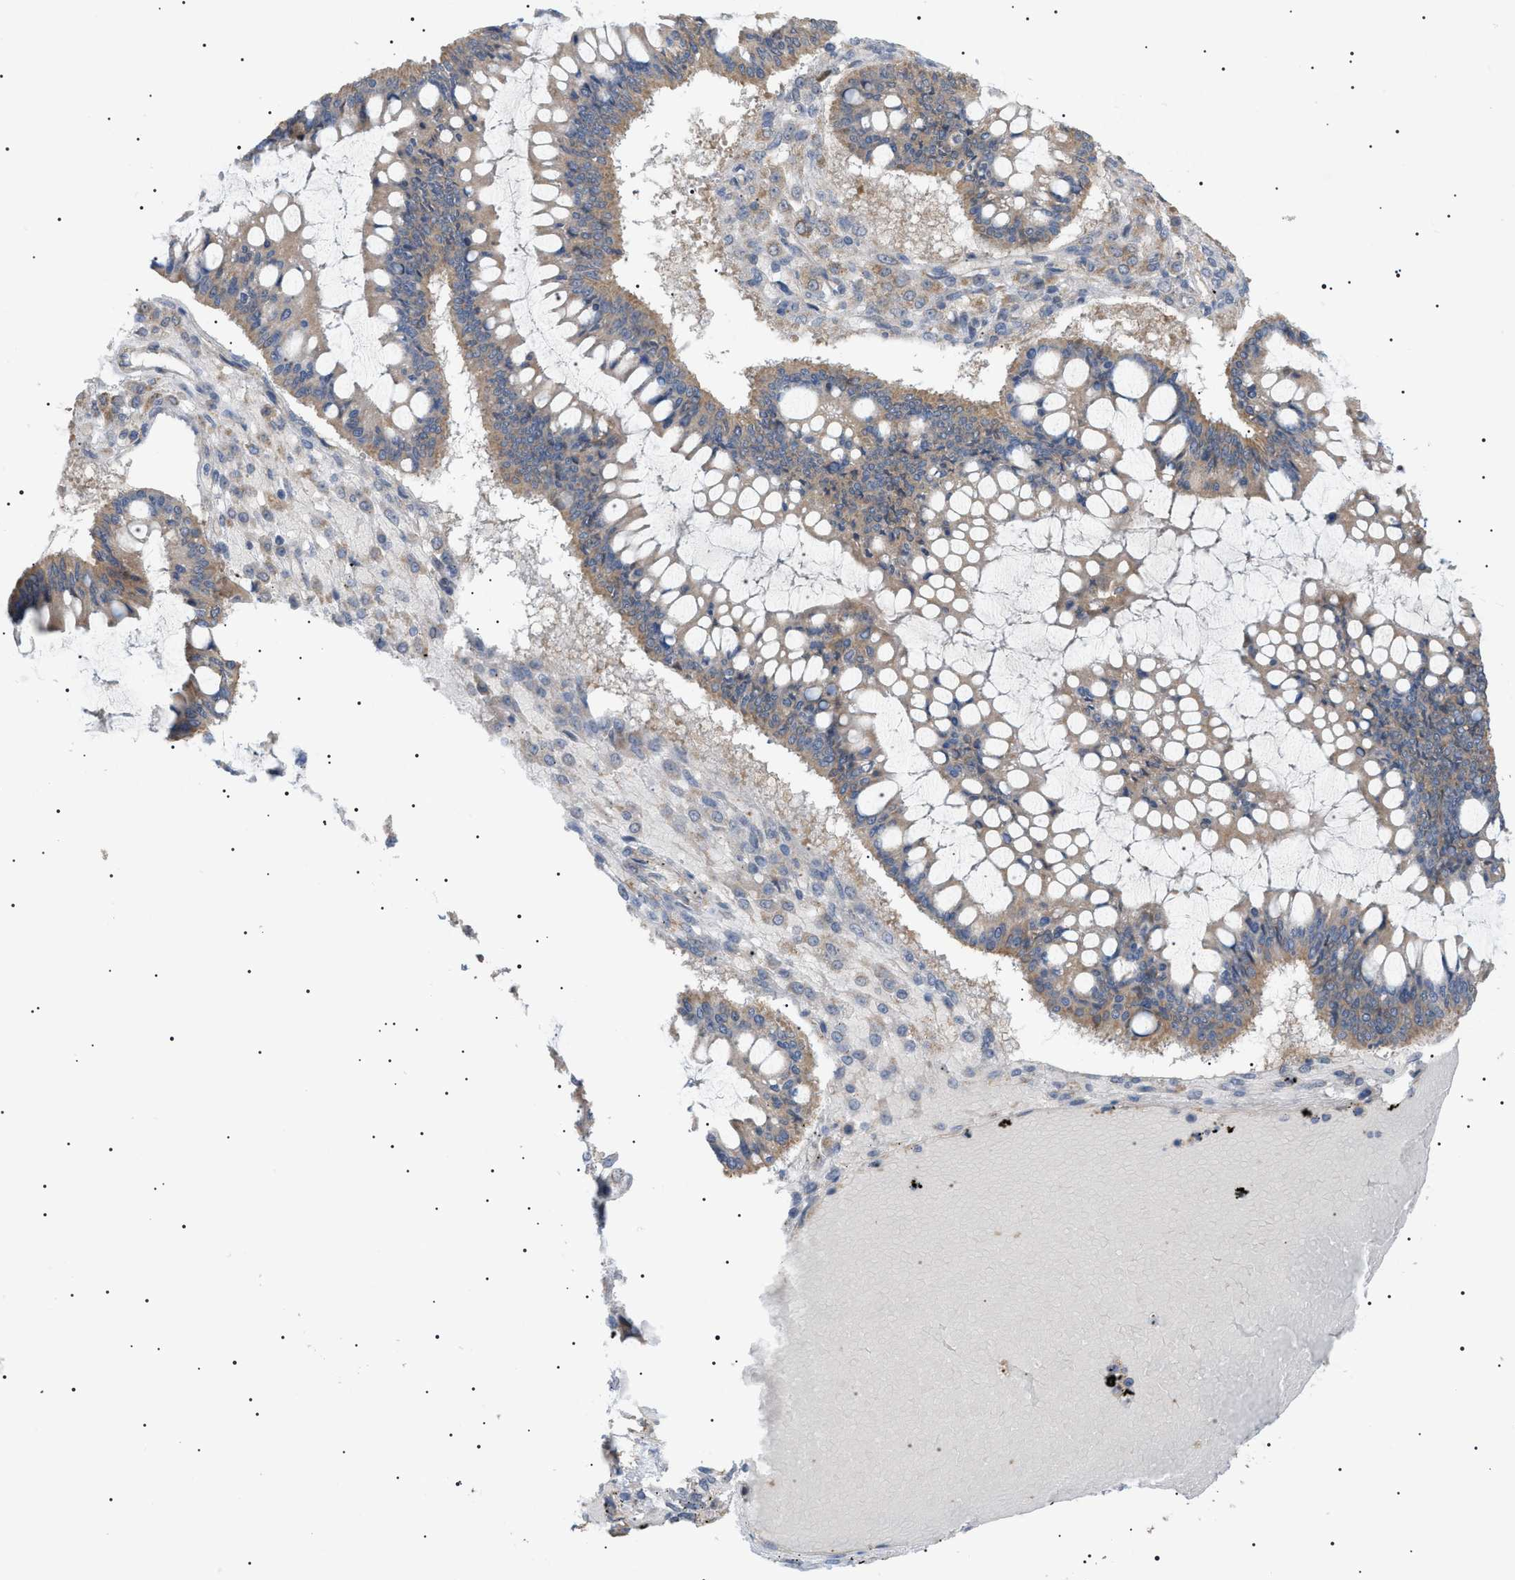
{"staining": {"intensity": "weak", "quantity": ">75%", "location": "cytoplasmic/membranous"}, "tissue": "ovarian cancer", "cell_type": "Tumor cells", "image_type": "cancer", "snomed": [{"axis": "morphology", "description": "Cystadenocarcinoma, mucinous, NOS"}, {"axis": "topography", "description": "Ovary"}], "caption": "A high-resolution photomicrograph shows immunohistochemistry (IHC) staining of ovarian cancer (mucinous cystadenocarcinoma), which demonstrates weak cytoplasmic/membranous positivity in approximately >75% of tumor cells.", "gene": "IRS2", "patient": {"sex": "female", "age": 73}}